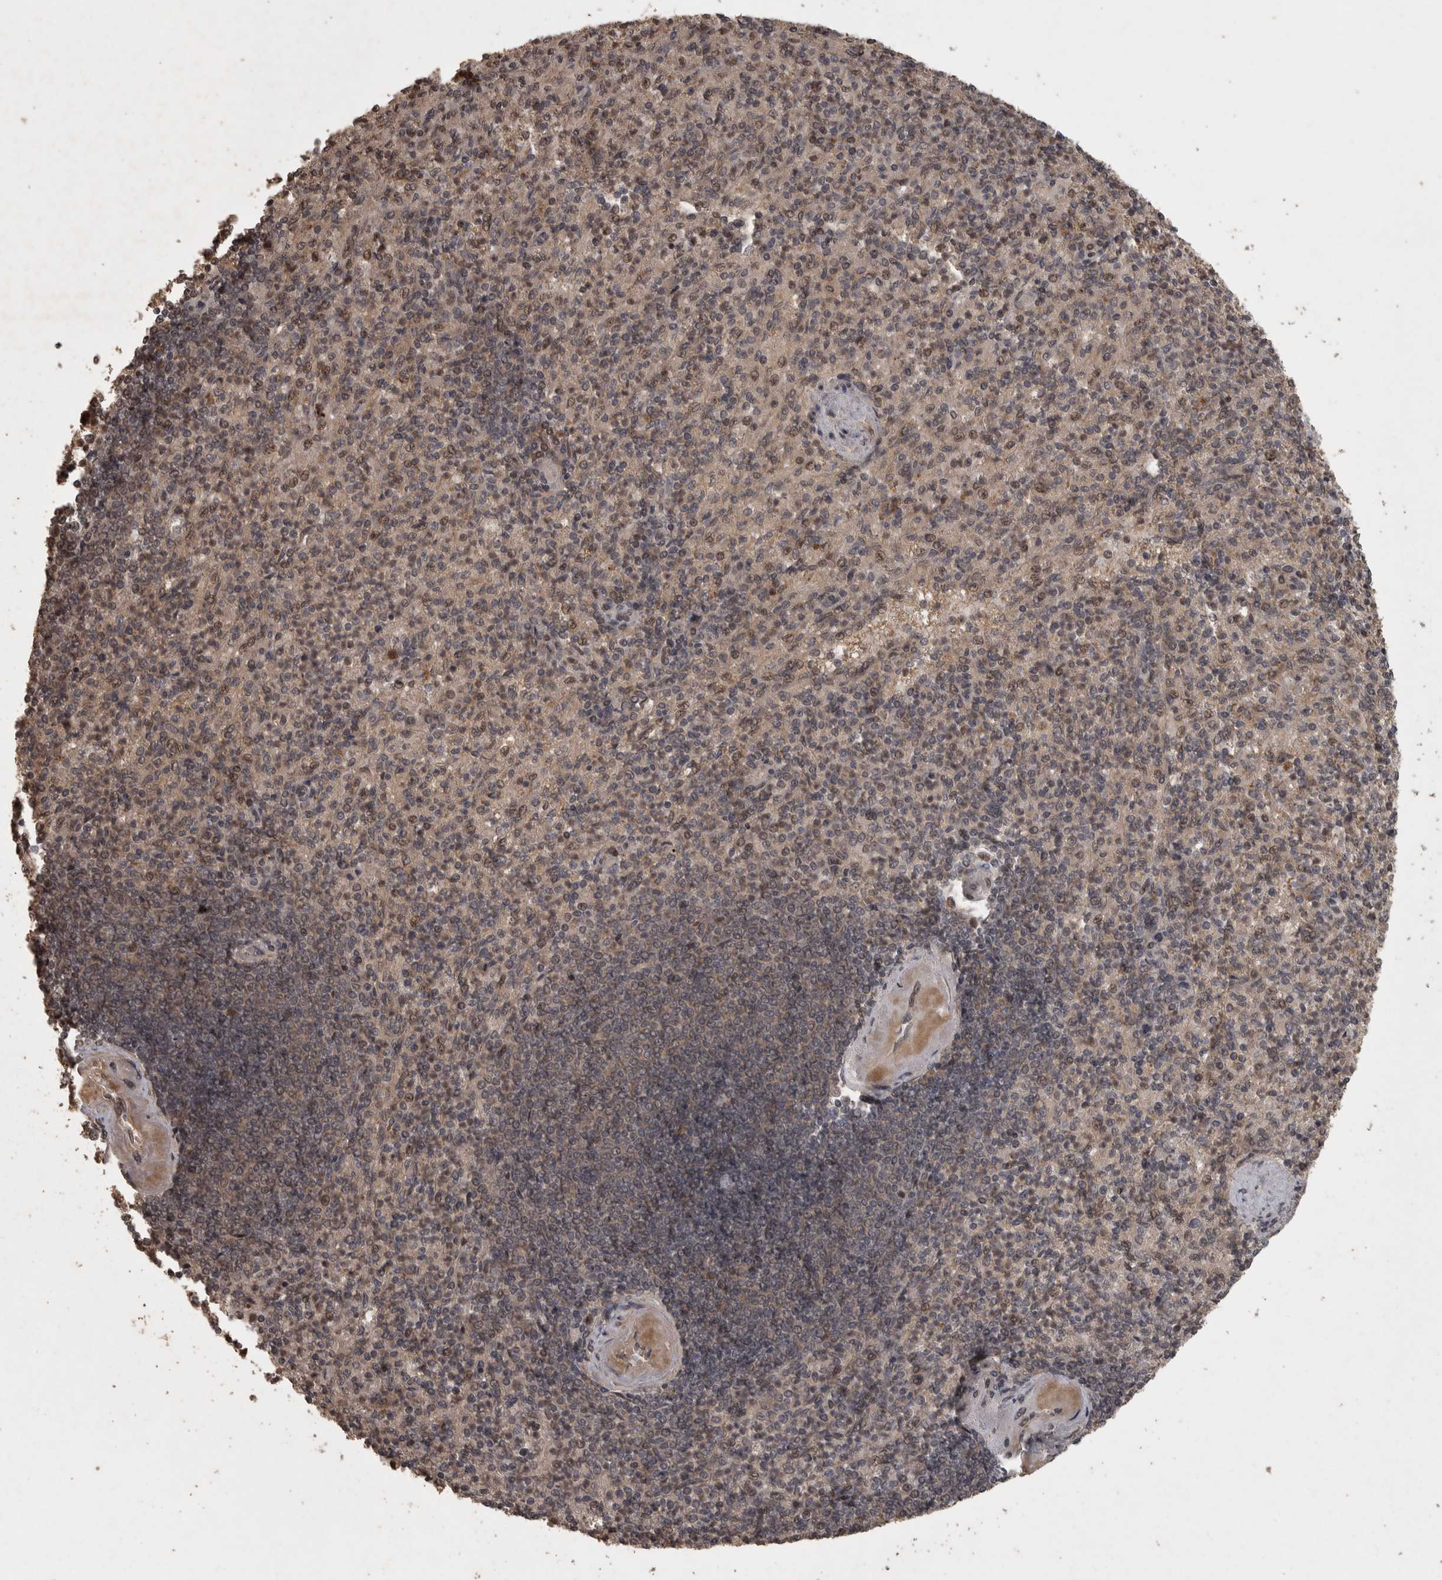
{"staining": {"intensity": "moderate", "quantity": "<25%", "location": "cytoplasmic/membranous,nuclear"}, "tissue": "spleen", "cell_type": "Cells in red pulp", "image_type": "normal", "snomed": [{"axis": "morphology", "description": "Normal tissue, NOS"}, {"axis": "topography", "description": "Spleen"}], "caption": "A high-resolution image shows immunohistochemistry (IHC) staining of normal spleen, which reveals moderate cytoplasmic/membranous,nuclear positivity in approximately <25% of cells in red pulp.", "gene": "ACO1", "patient": {"sex": "female", "age": 74}}